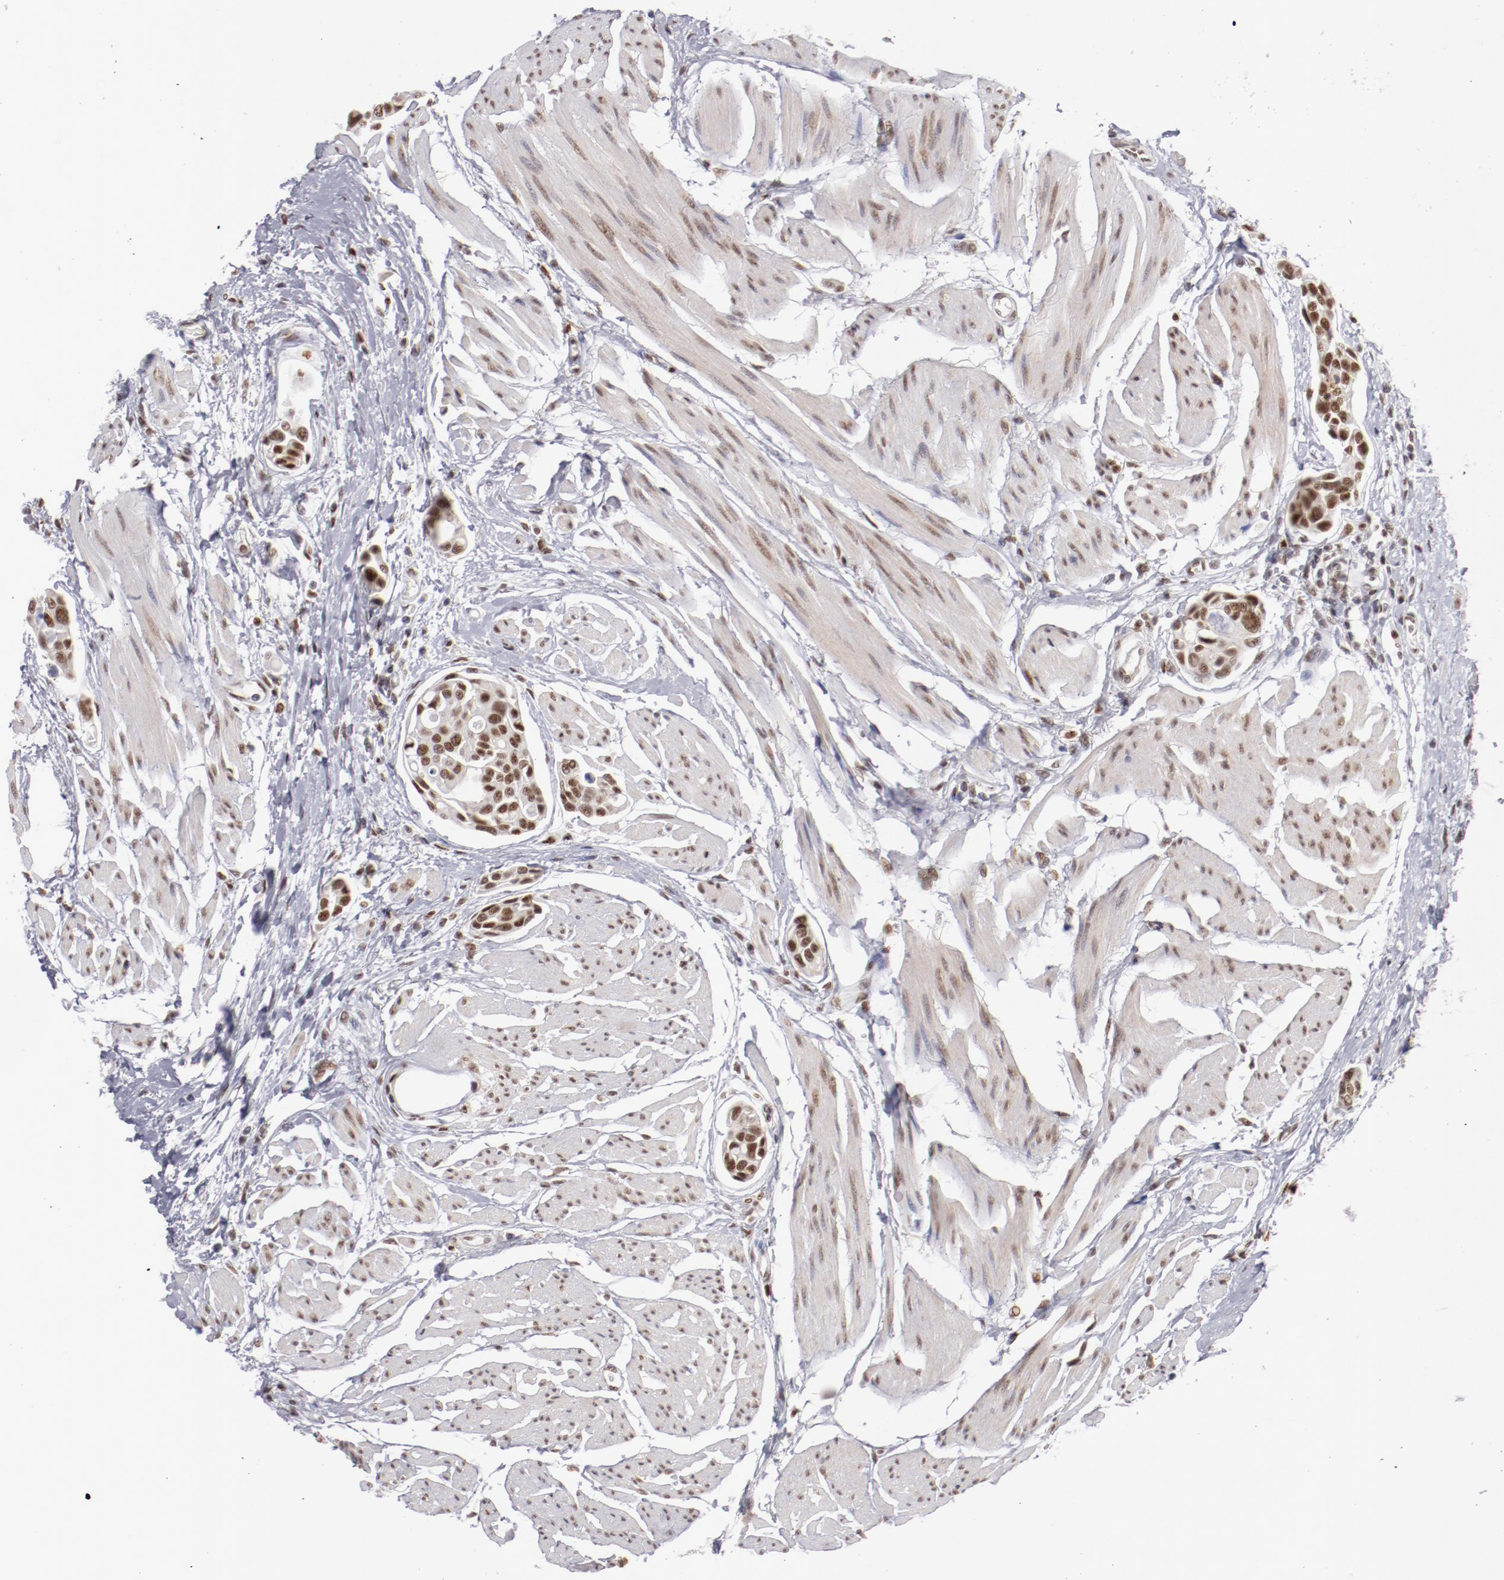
{"staining": {"intensity": "moderate", "quantity": ">75%", "location": "nuclear"}, "tissue": "urothelial cancer", "cell_type": "Tumor cells", "image_type": "cancer", "snomed": [{"axis": "morphology", "description": "Urothelial carcinoma, High grade"}, {"axis": "topography", "description": "Urinary bladder"}], "caption": "IHC micrograph of neoplastic tissue: urothelial carcinoma (high-grade) stained using IHC shows medium levels of moderate protein expression localized specifically in the nuclear of tumor cells, appearing as a nuclear brown color.", "gene": "TFAP4", "patient": {"sex": "male", "age": 78}}